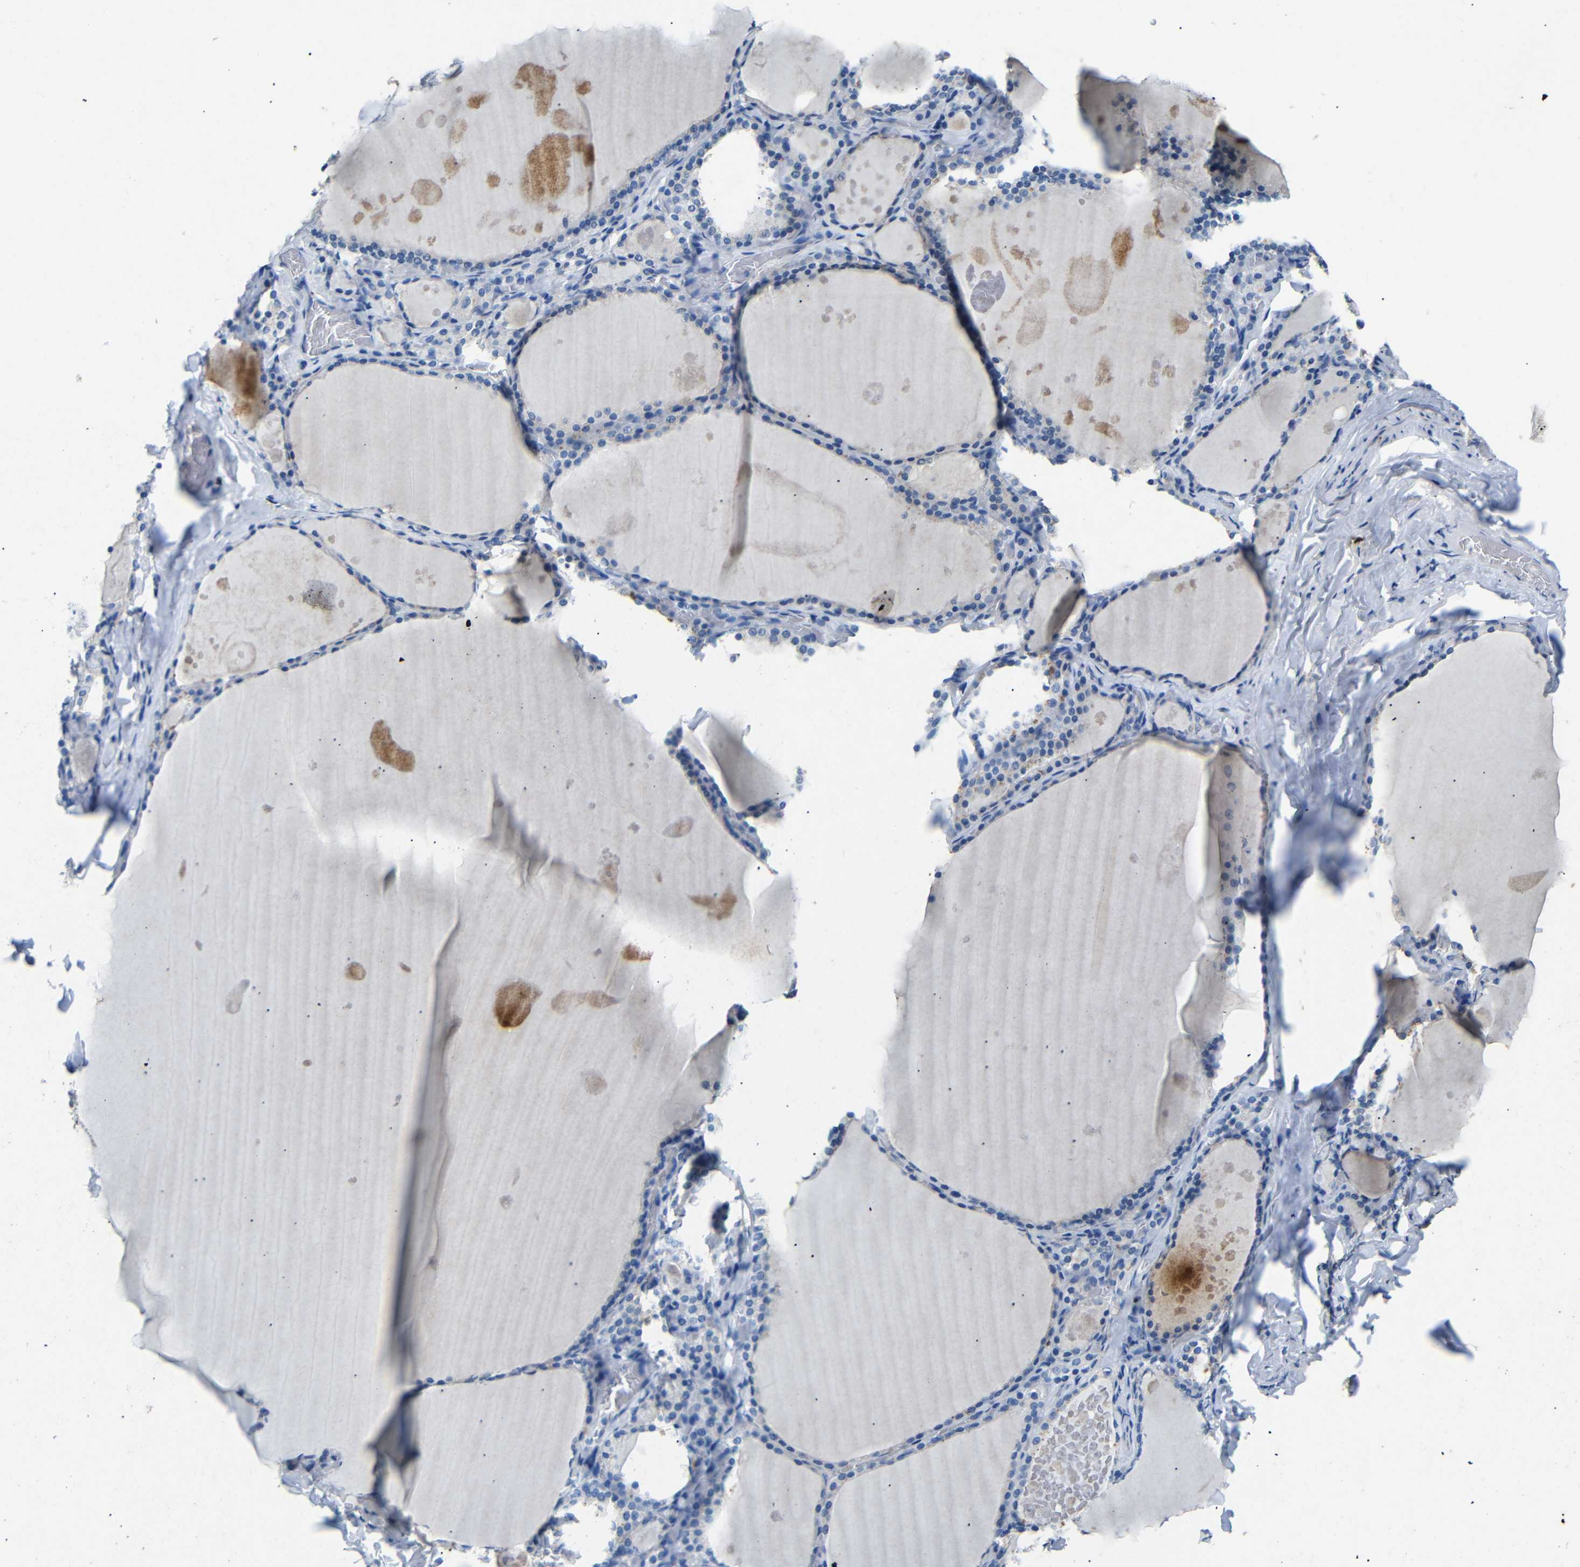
{"staining": {"intensity": "negative", "quantity": "none", "location": "none"}, "tissue": "thyroid gland", "cell_type": "Glandular cells", "image_type": "normal", "snomed": [{"axis": "morphology", "description": "Normal tissue, NOS"}, {"axis": "topography", "description": "Thyroid gland"}], "caption": "This is an IHC image of normal thyroid gland. There is no positivity in glandular cells.", "gene": "INCENP", "patient": {"sex": "male", "age": 56}}